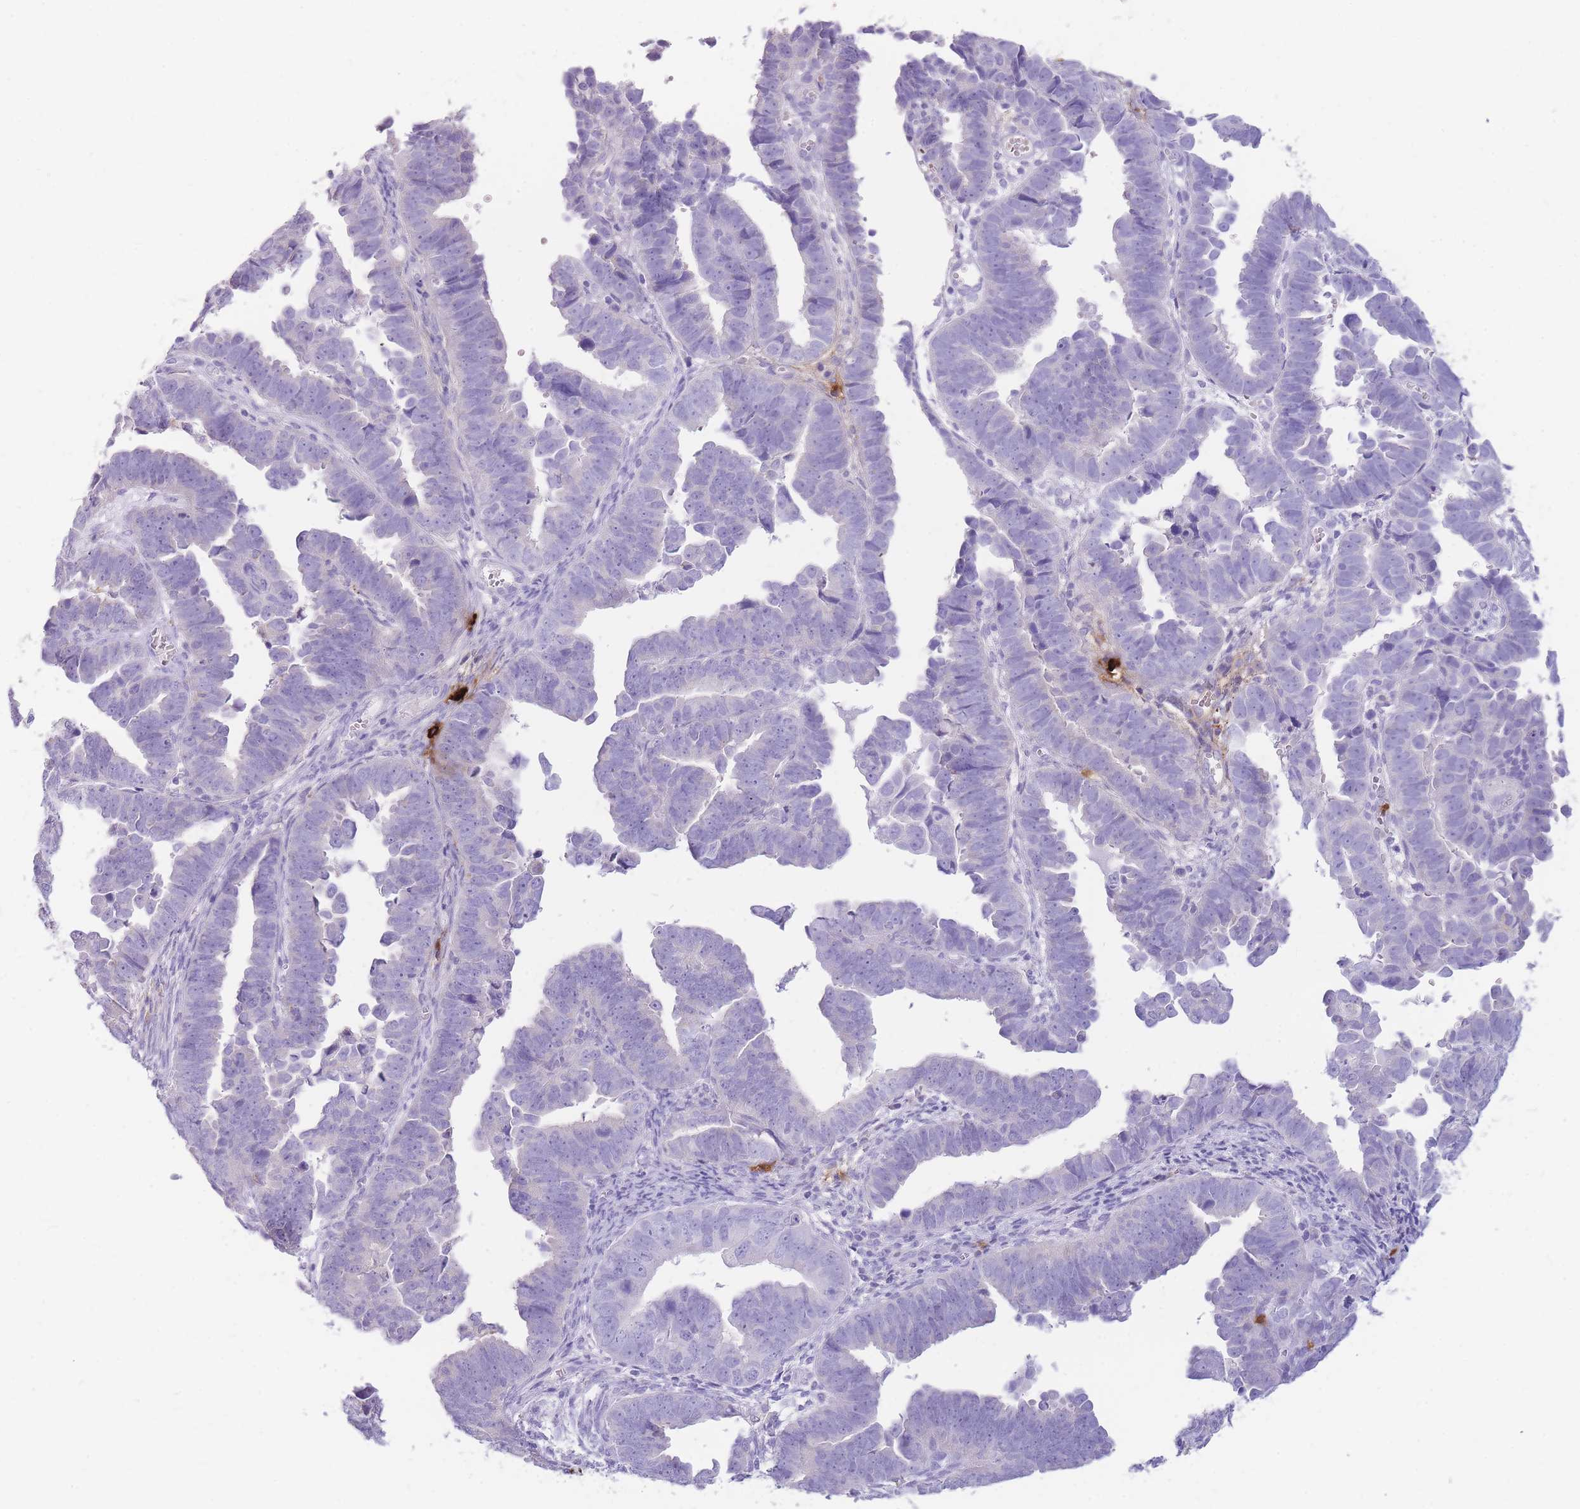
{"staining": {"intensity": "negative", "quantity": "none", "location": "none"}, "tissue": "endometrial cancer", "cell_type": "Tumor cells", "image_type": "cancer", "snomed": [{"axis": "morphology", "description": "Adenocarcinoma, NOS"}, {"axis": "topography", "description": "Endometrium"}], "caption": "The IHC micrograph has no significant expression in tumor cells of endometrial cancer (adenocarcinoma) tissue.", "gene": "TPSAB1", "patient": {"sex": "female", "age": 75}}